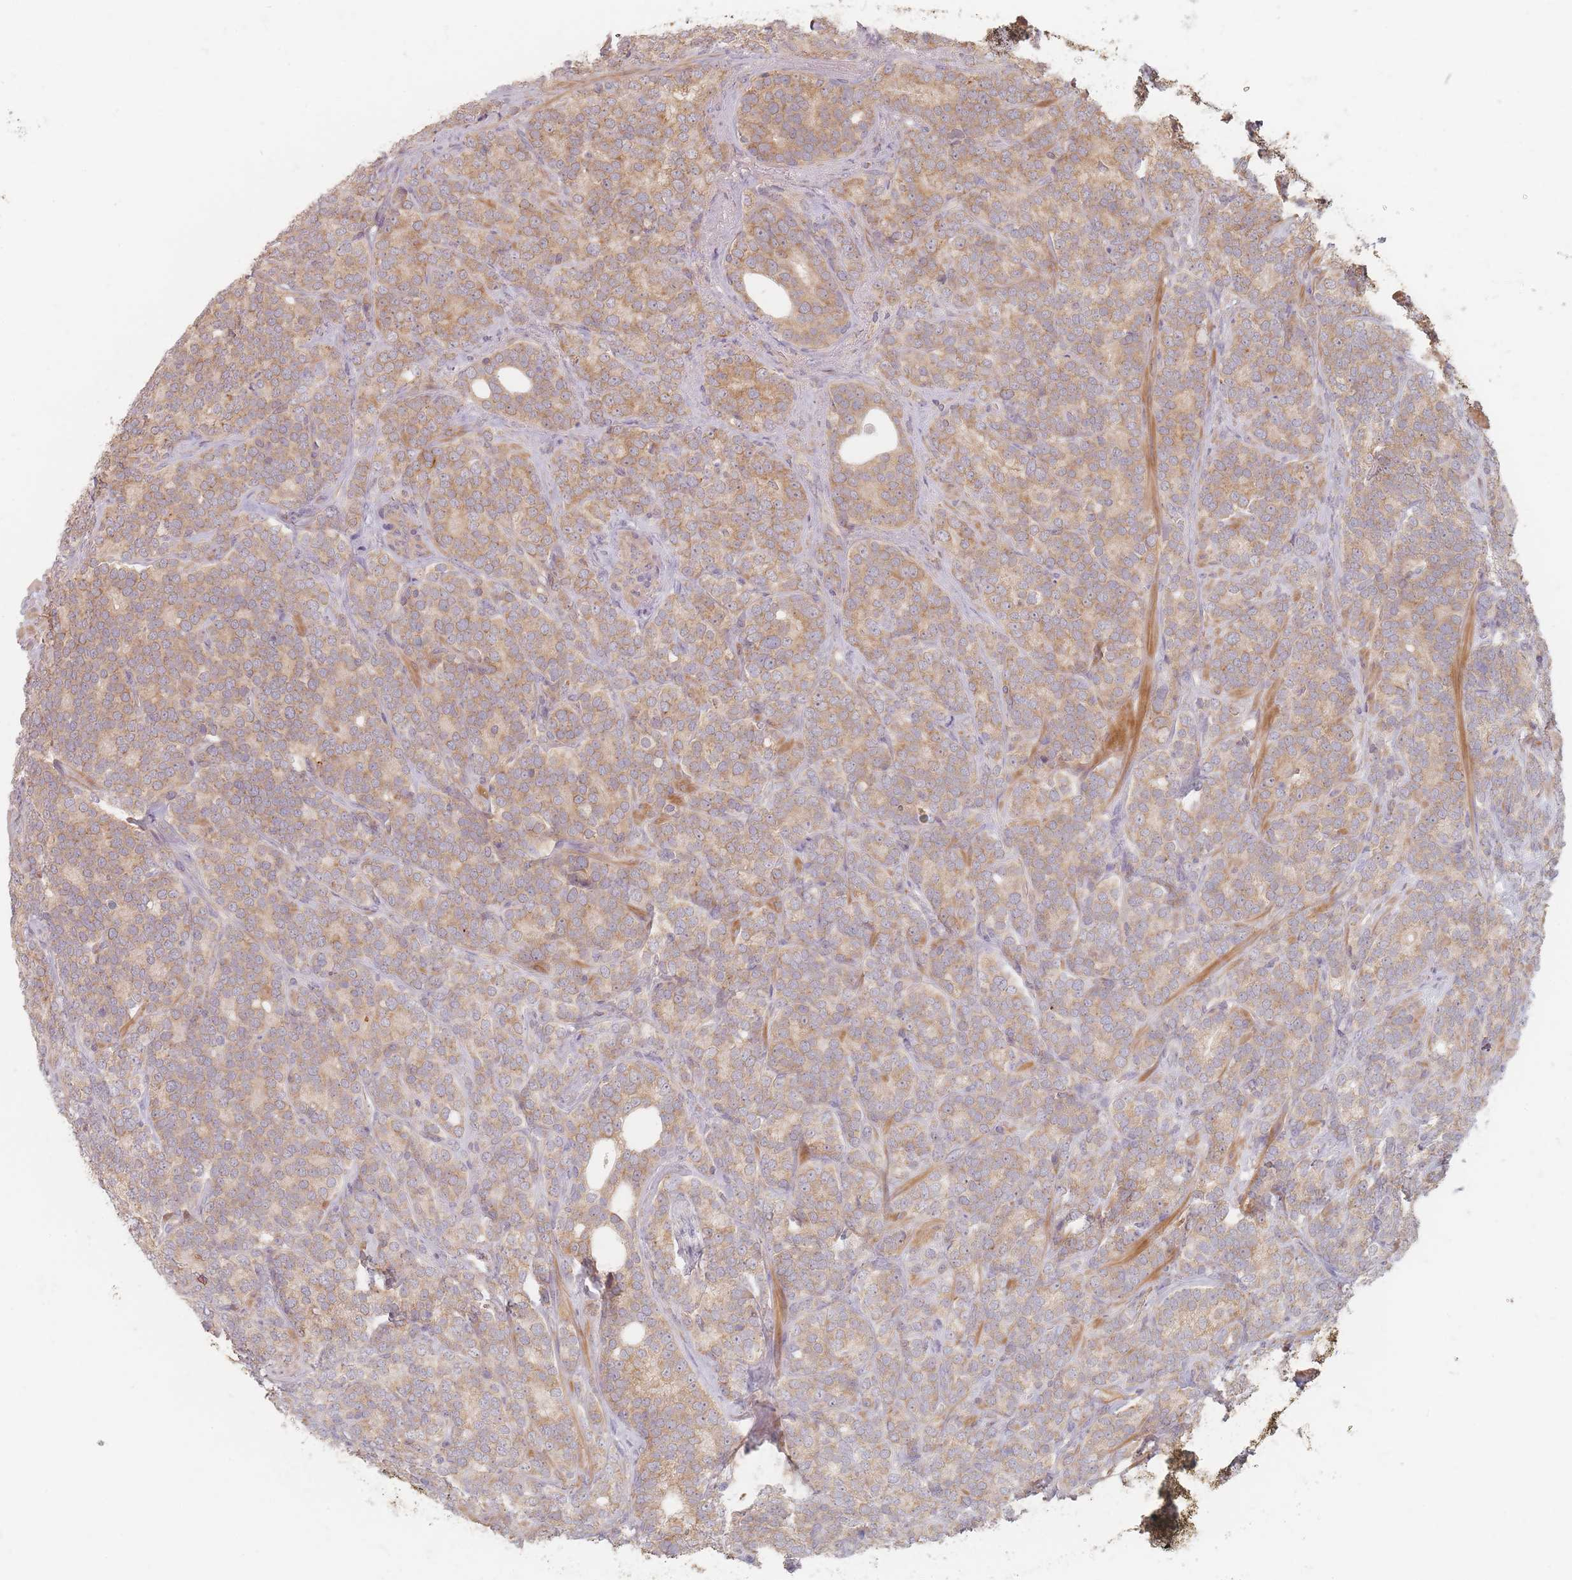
{"staining": {"intensity": "moderate", "quantity": ">75%", "location": "cytoplasmic/membranous"}, "tissue": "prostate cancer", "cell_type": "Tumor cells", "image_type": "cancer", "snomed": [{"axis": "morphology", "description": "Adenocarcinoma, High grade"}, {"axis": "topography", "description": "Prostate"}], "caption": "The image reveals a brown stain indicating the presence of a protein in the cytoplasmic/membranous of tumor cells in adenocarcinoma (high-grade) (prostate). The protein of interest is stained brown, and the nuclei are stained in blue (DAB (3,3'-diaminobenzidine) IHC with brightfield microscopy, high magnification).", "gene": "SLC35F3", "patient": {"sex": "male", "age": 64}}